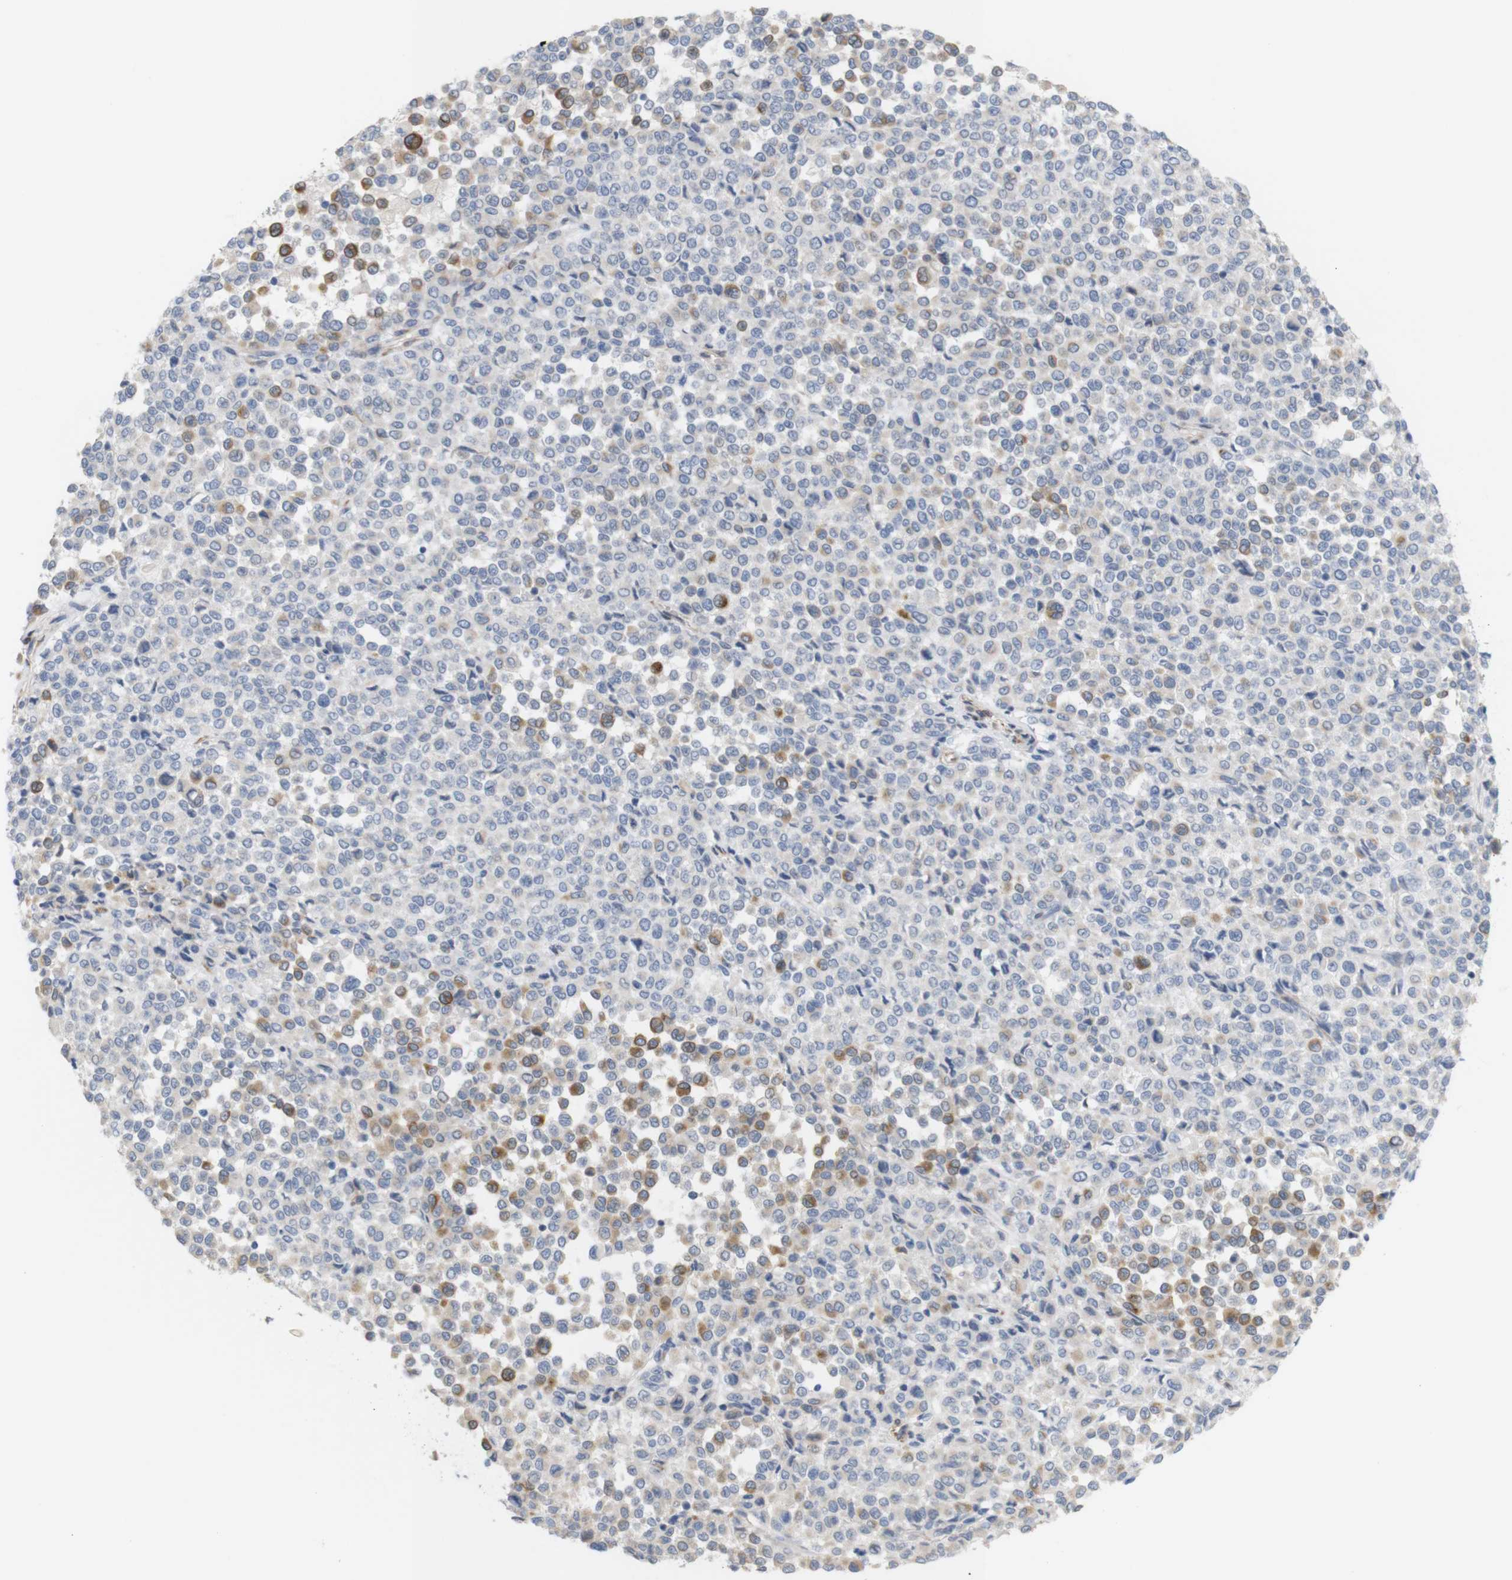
{"staining": {"intensity": "moderate", "quantity": "25%-75%", "location": "cytoplasmic/membranous"}, "tissue": "melanoma", "cell_type": "Tumor cells", "image_type": "cancer", "snomed": [{"axis": "morphology", "description": "Malignant melanoma, Metastatic site"}, {"axis": "topography", "description": "Pancreas"}], "caption": "Immunohistochemistry (DAB (3,3'-diaminobenzidine)) staining of melanoma exhibits moderate cytoplasmic/membranous protein staining in approximately 25%-75% of tumor cells.", "gene": "ITPR1", "patient": {"sex": "female", "age": 30}}